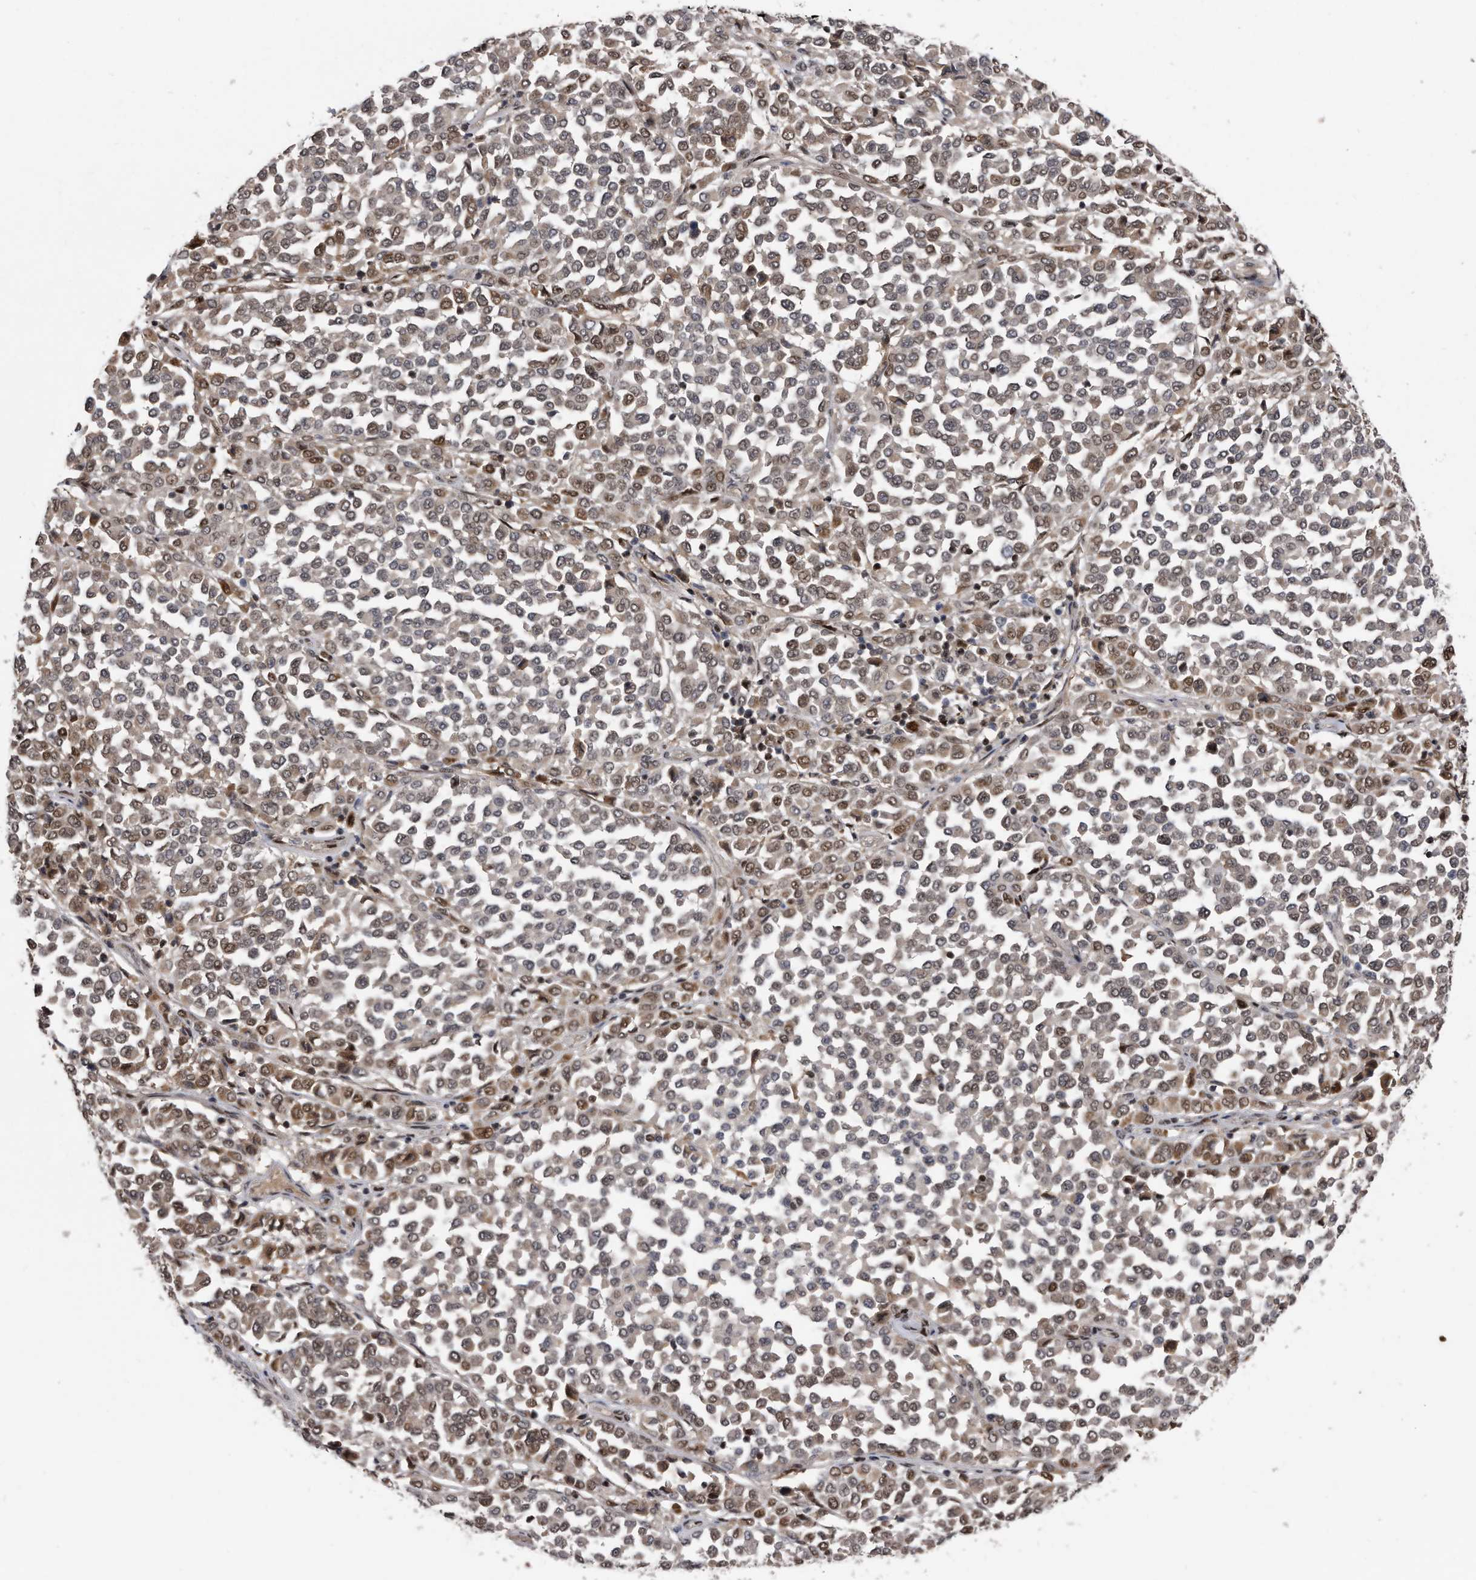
{"staining": {"intensity": "moderate", "quantity": "<25%", "location": "cytoplasmic/membranous"}, "tissue": "melanoma", "cell_type": "Tumor cells", "image_type": "cancer", "snomed": [{"axis": "morphology", "description": "Malignant melanoma, Metastatic site"}, {"axis": "topography", "description": "Pancreas"}], "caption": "Immunohistochemistry (IHC) of human melanoma reveals low levels of moderate cytoplasmic/membranous positivity in approximately <25% of tumor cells.", "gene": "RAD23B", "patient": {"sex": "female", "age": 30}}